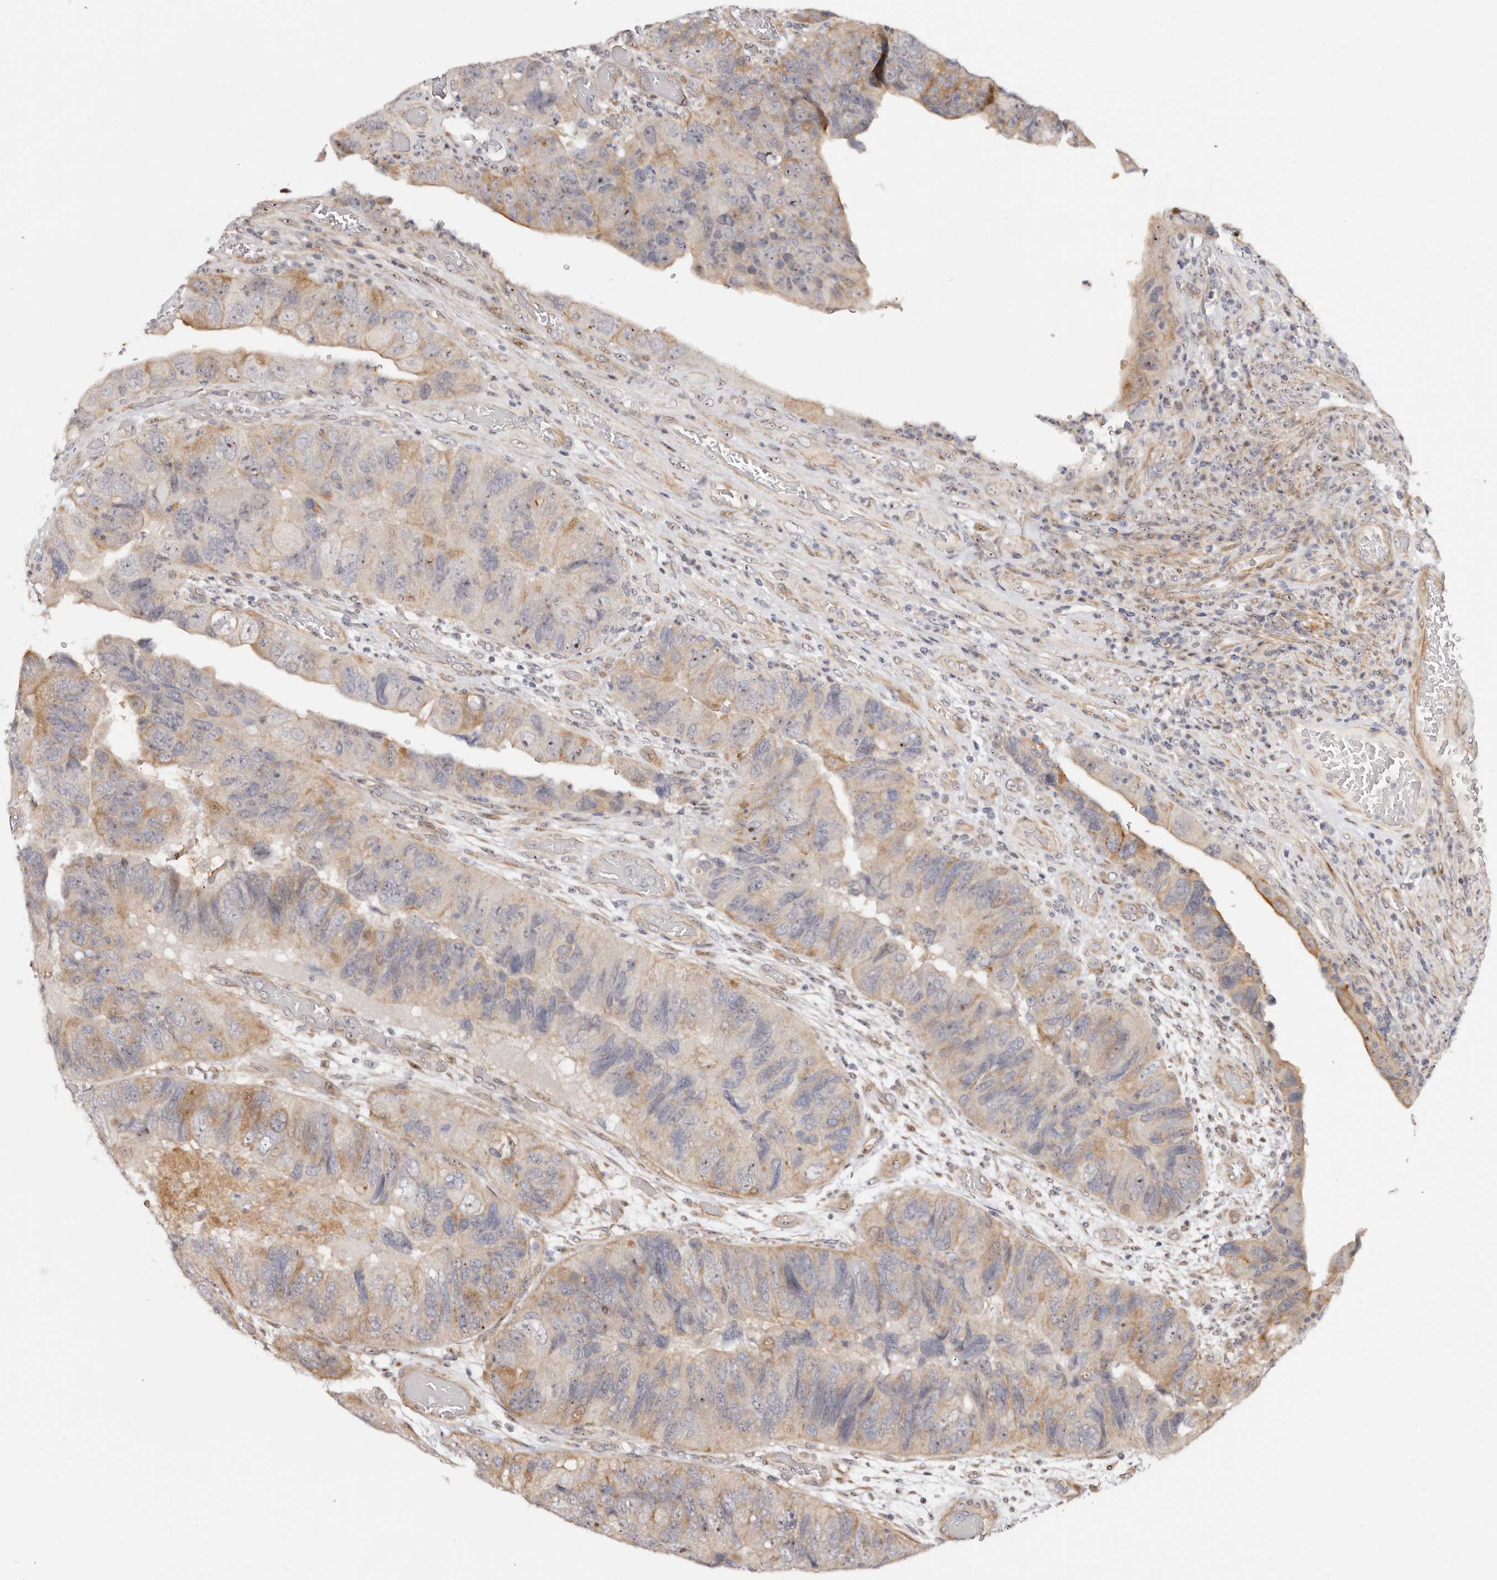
{"staining": {"intensity": "weak", "quantity": "25%-75%", "location": "cytoplasmic/membranous"}, "tissue": "colorectal cancer", "cell_type": "Tumor cells", "image_type": "cancer", "snomed": [{"axis": "morphology", "description": "Adenocarcinoma, NOS"}, {"axis": "topography", "description": "Rectum"}], "caption": "Protein expression analysis of adenocarcinoma (colorectal) exhibits weak cytoplasmic/membranous expression in about 25%-75% of tumor cells.", "gene": "ODF2L", "patient": {"sex": "male", "age": 63}}